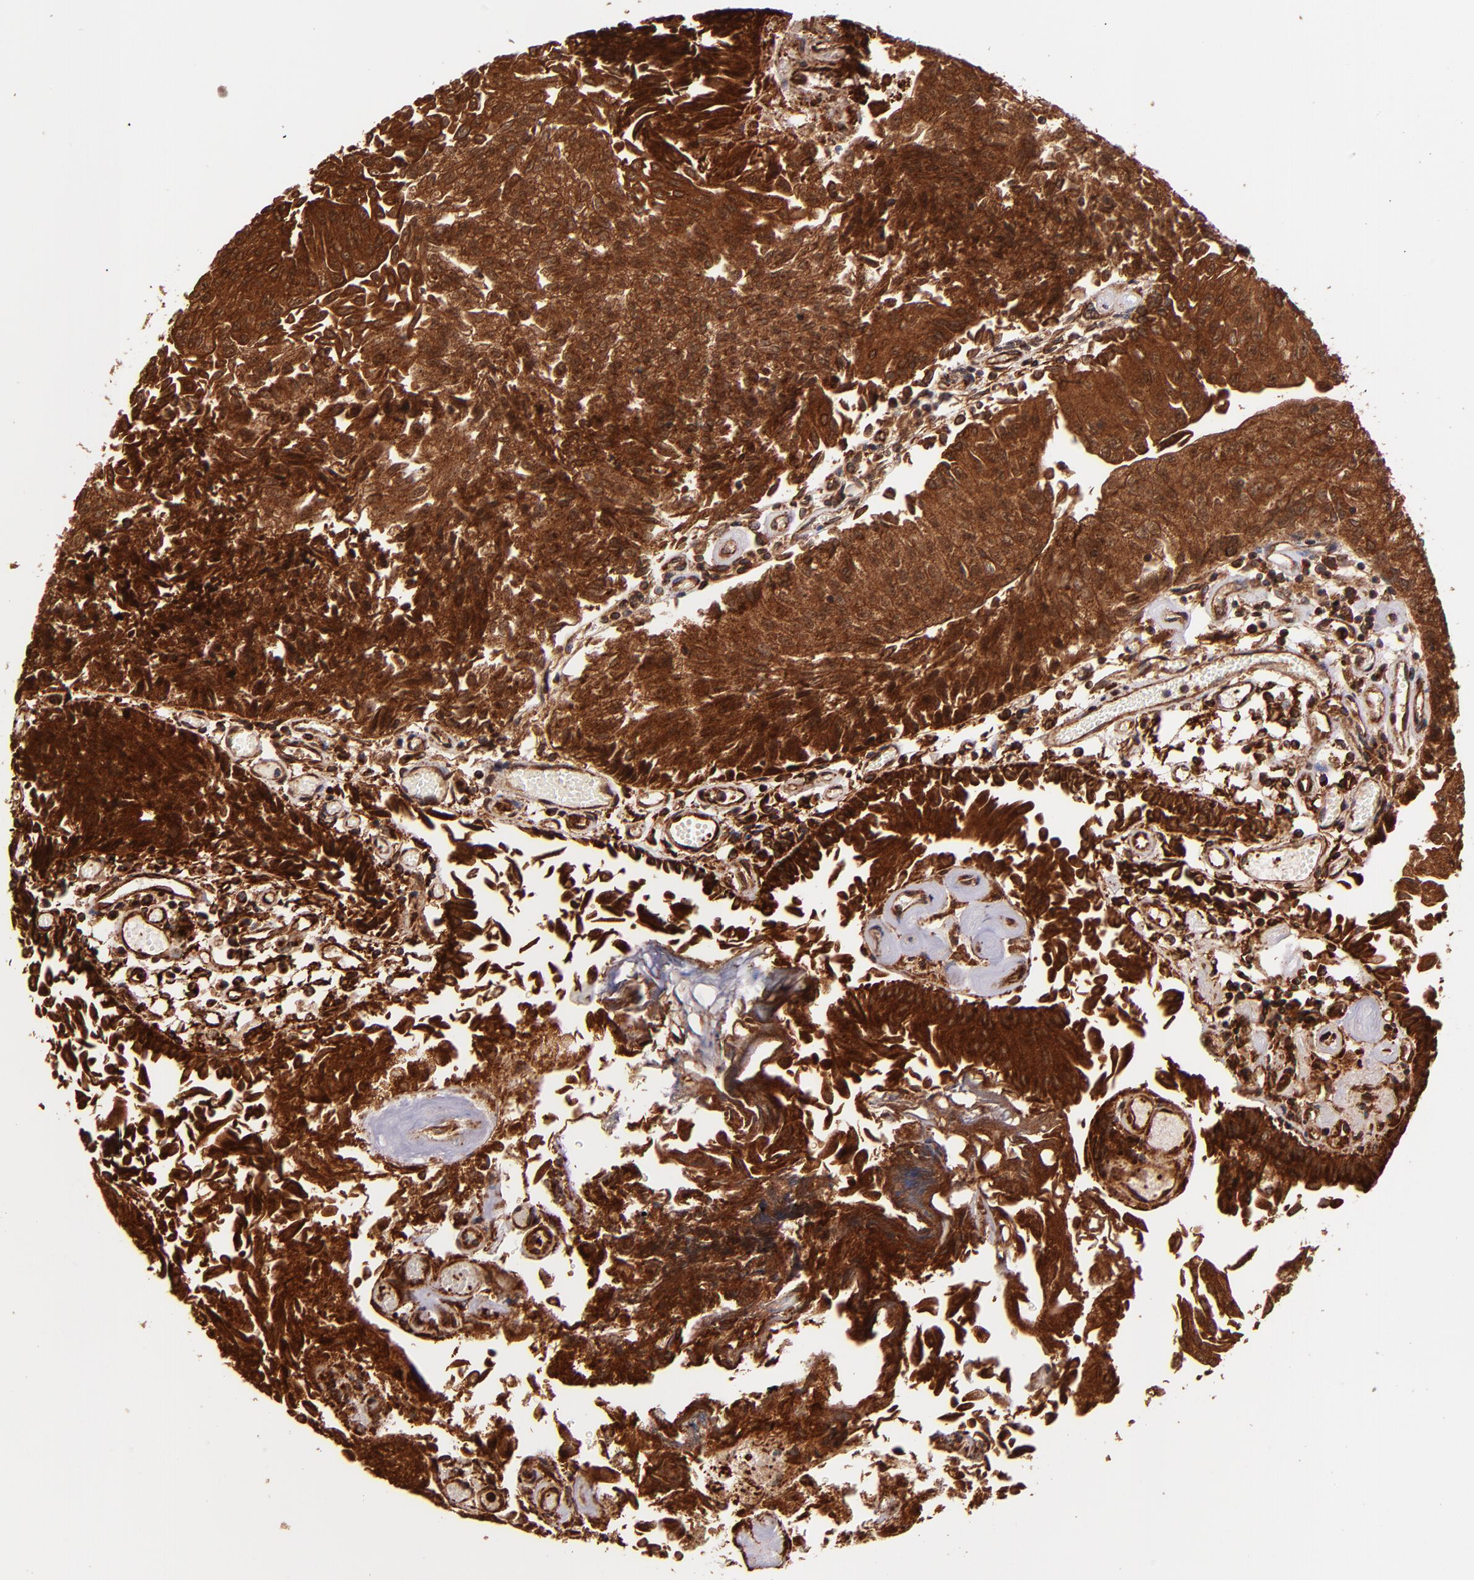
{"staining": {"intensity": "strong", "quantity": ">75%", "location": "cytoplasmic/membranous,nuclear"}, "tissue": "urothelial cancer", "cell_type": "Tumor cells", "image_type": "cancer", "snomed": [{"axis": "morphology", "description": "Urothelial carcinoma, Low grade"}, {"axis": "topography", "description": "Urinary bladder"}], "caption": "An image showing strong cytoplasmic/membranous and nuclear staining in about >75% of tumor cells in low-grade urothelial carcinoma, as visualized by brown immunohistochemical staining.", "gene": "STX8", "patient": {"sex": "male", "age": 86}}